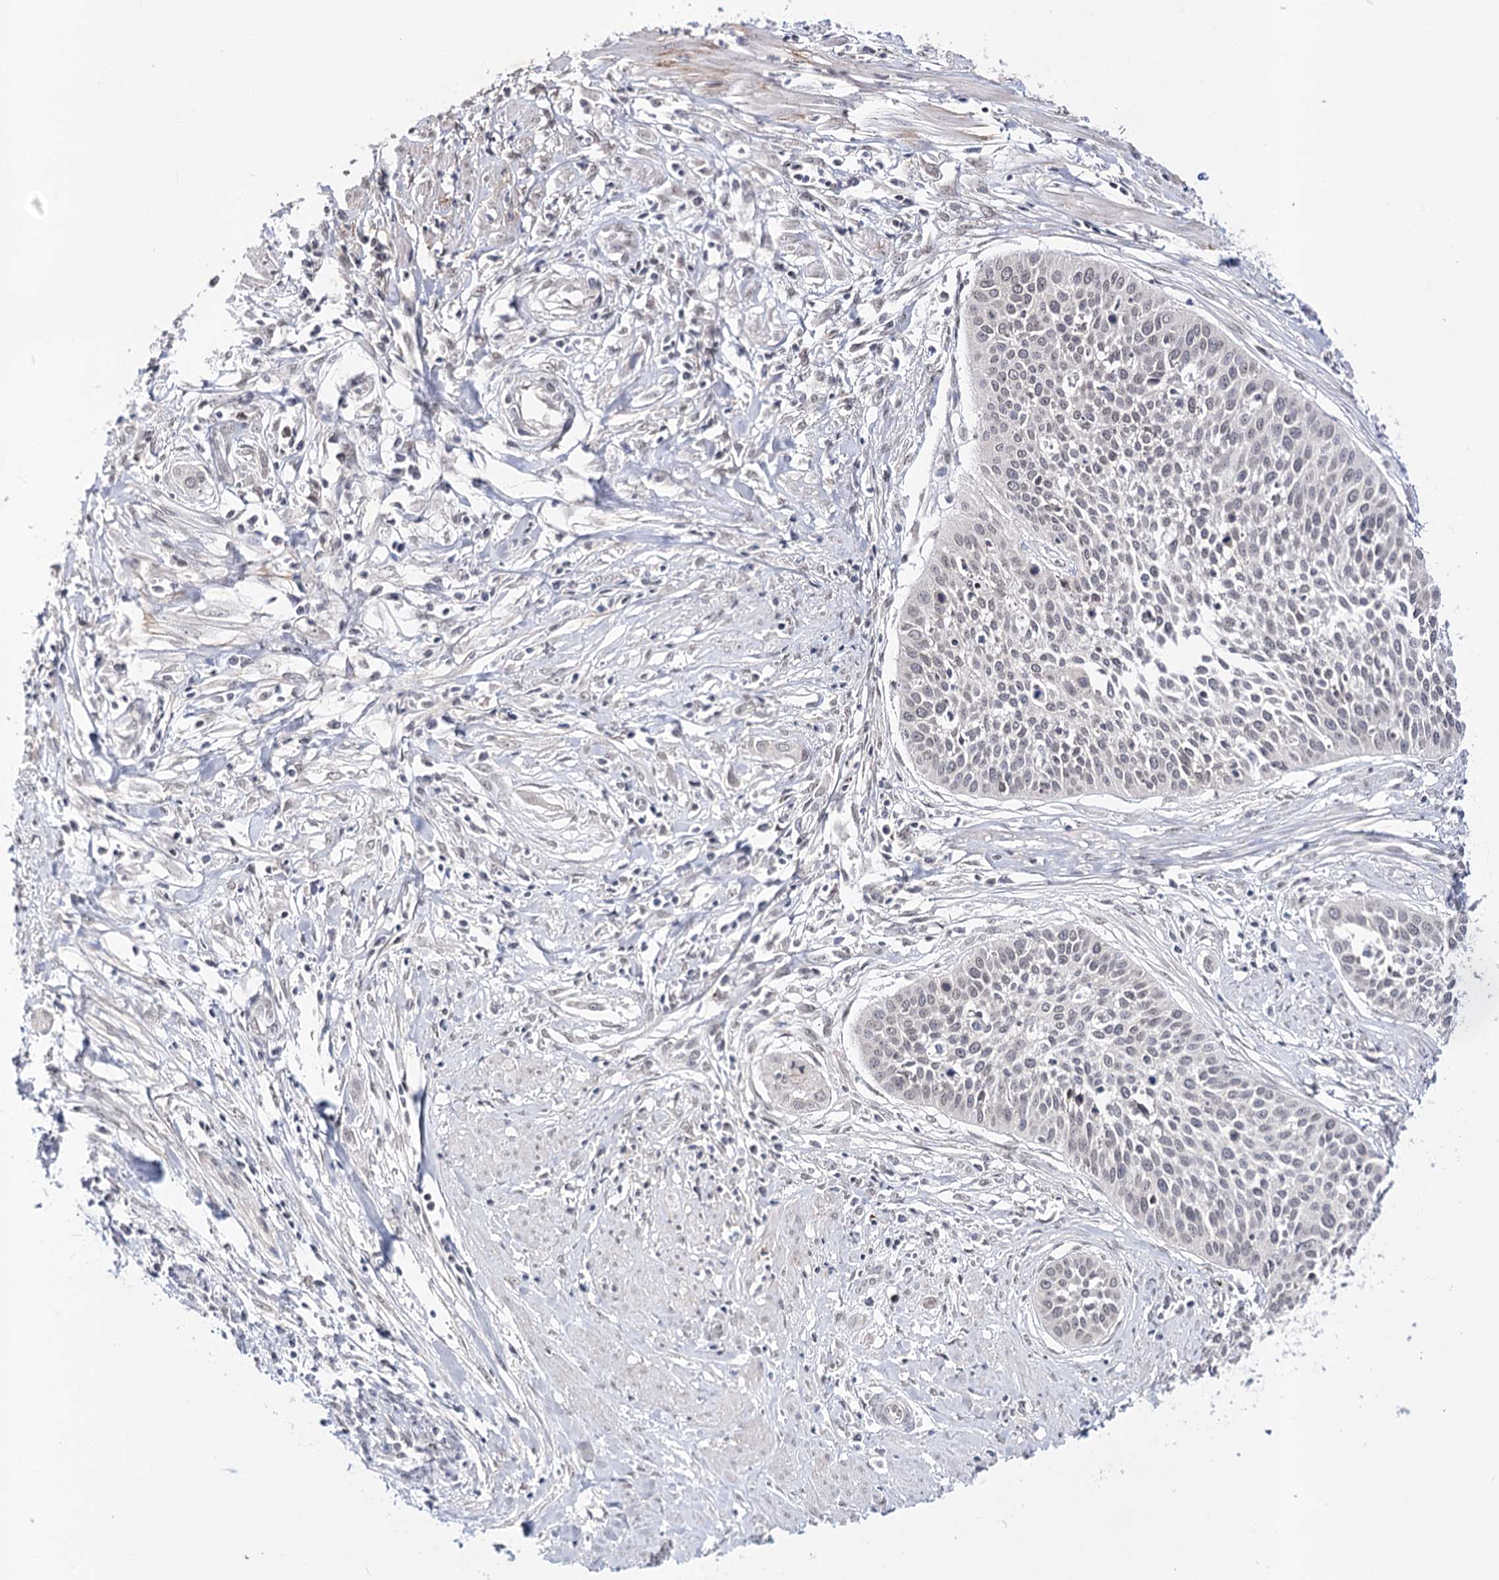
{"staining": {"intensity": "weak", "quantity": "<25%", "location": "nuclear"}, "tissue": "cervical cancer", "cell_type": "Tumor cells", "image_type": "cancer", "snomed": [{"axis": "morphology", "description": "Squamous cell carcinoma, NOS"}, {"axis": "topography", "description": "Cervix"}], "caption": "Tumor cells show no significant staining in cervical squamous cell carcinoma. Nuclei are stained in blue.", "gene": "ATP10B", "patient": {"sex": "female", "age": 34}}